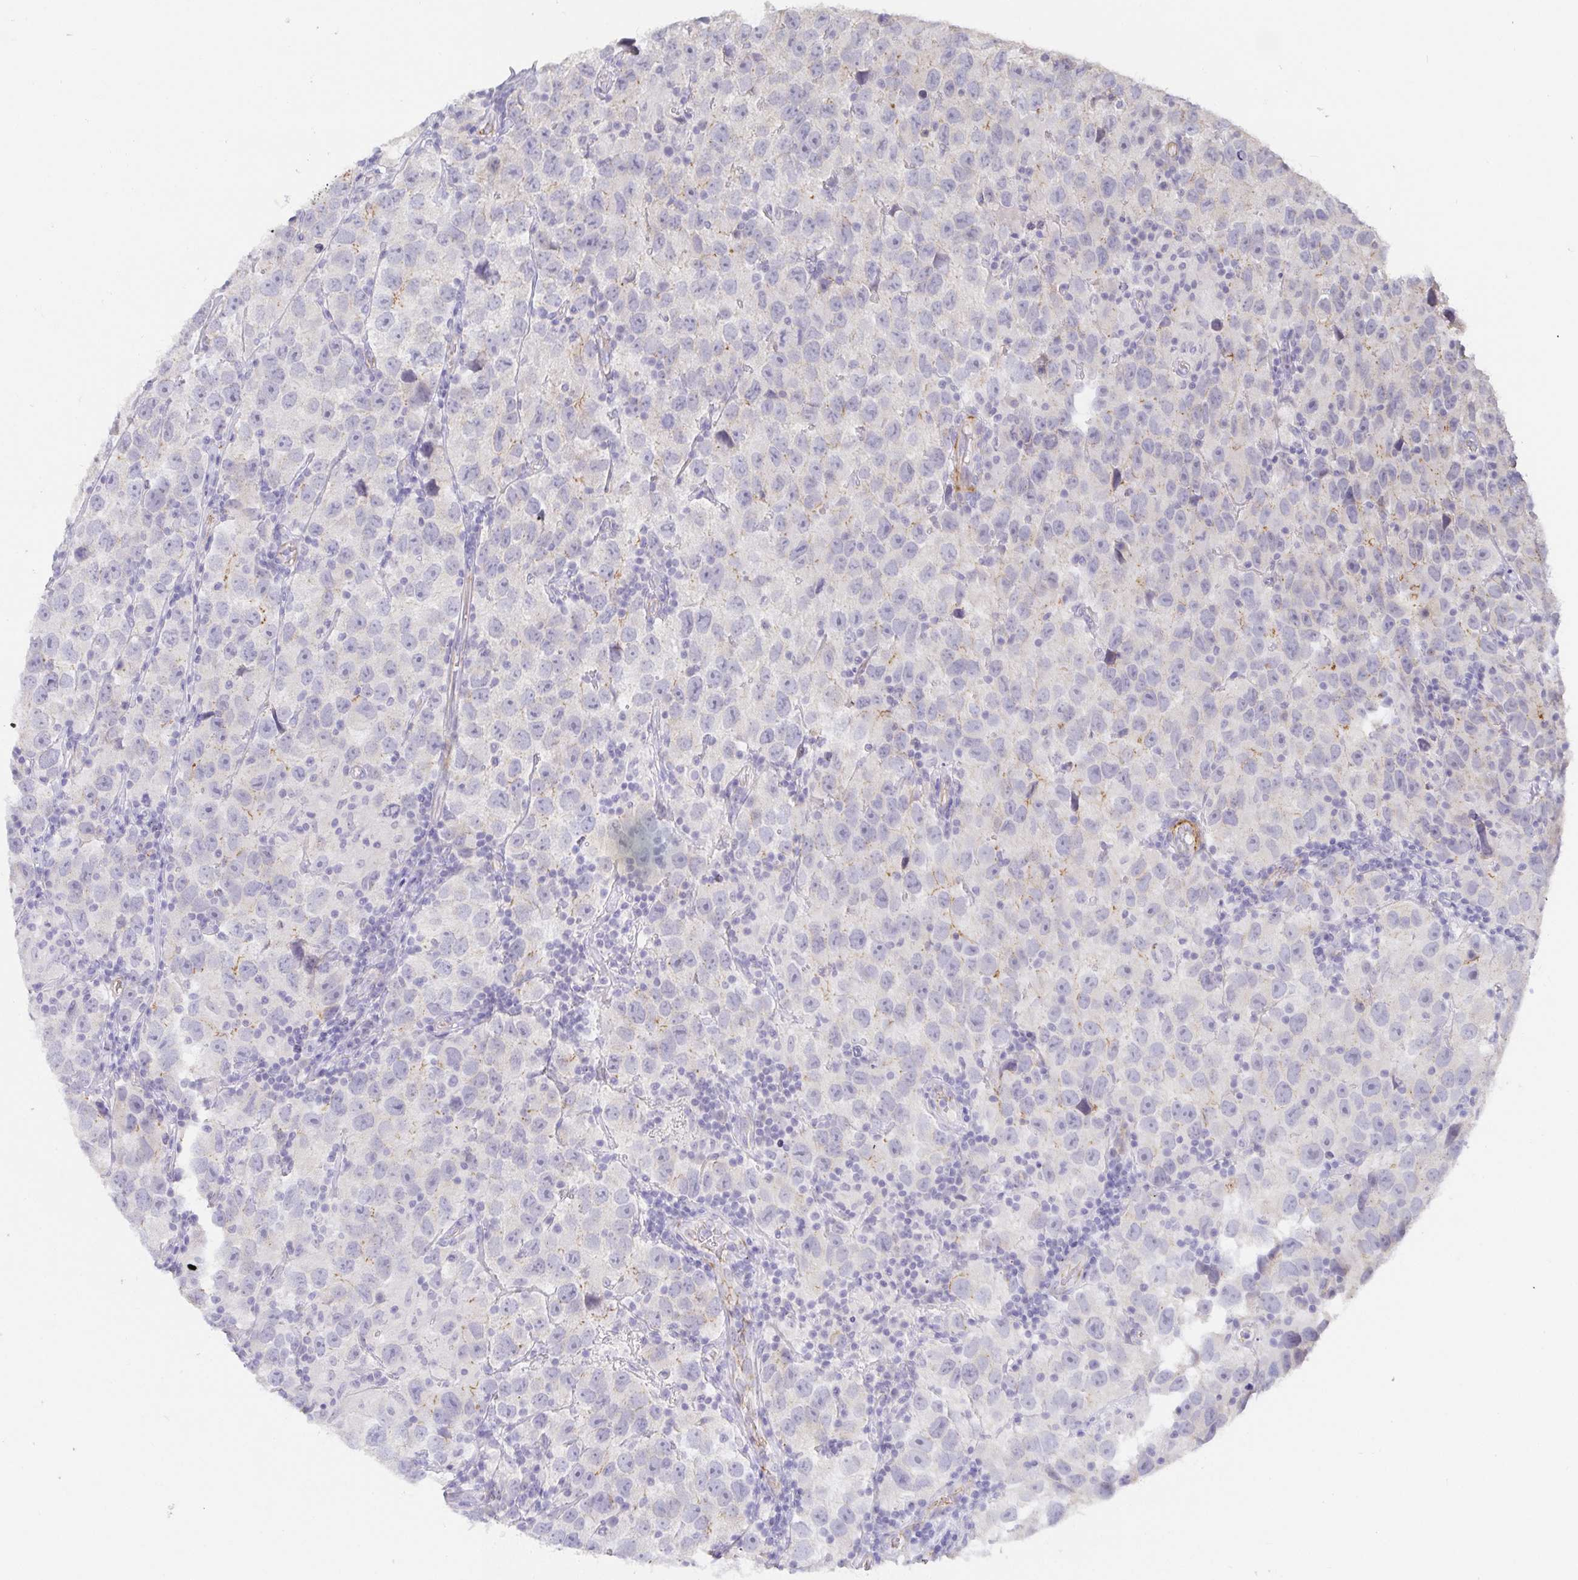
{"staining": {"intensity": "negative", "quantity": "none", "location": "none"}, "tissue": "testis cancer", "cell_type": "Tumor cells", "image_type": "cancer", "snomed": [{"axis": "morphology", "description": "Seminoma, NOS"}, {"axis": "topography", "description": "Testis"}], "caption": "There is no significant staining in tumor cells of seminoma (testis).", "gene": "PDX1", "patient": {"sex": "male", "age": 26}}